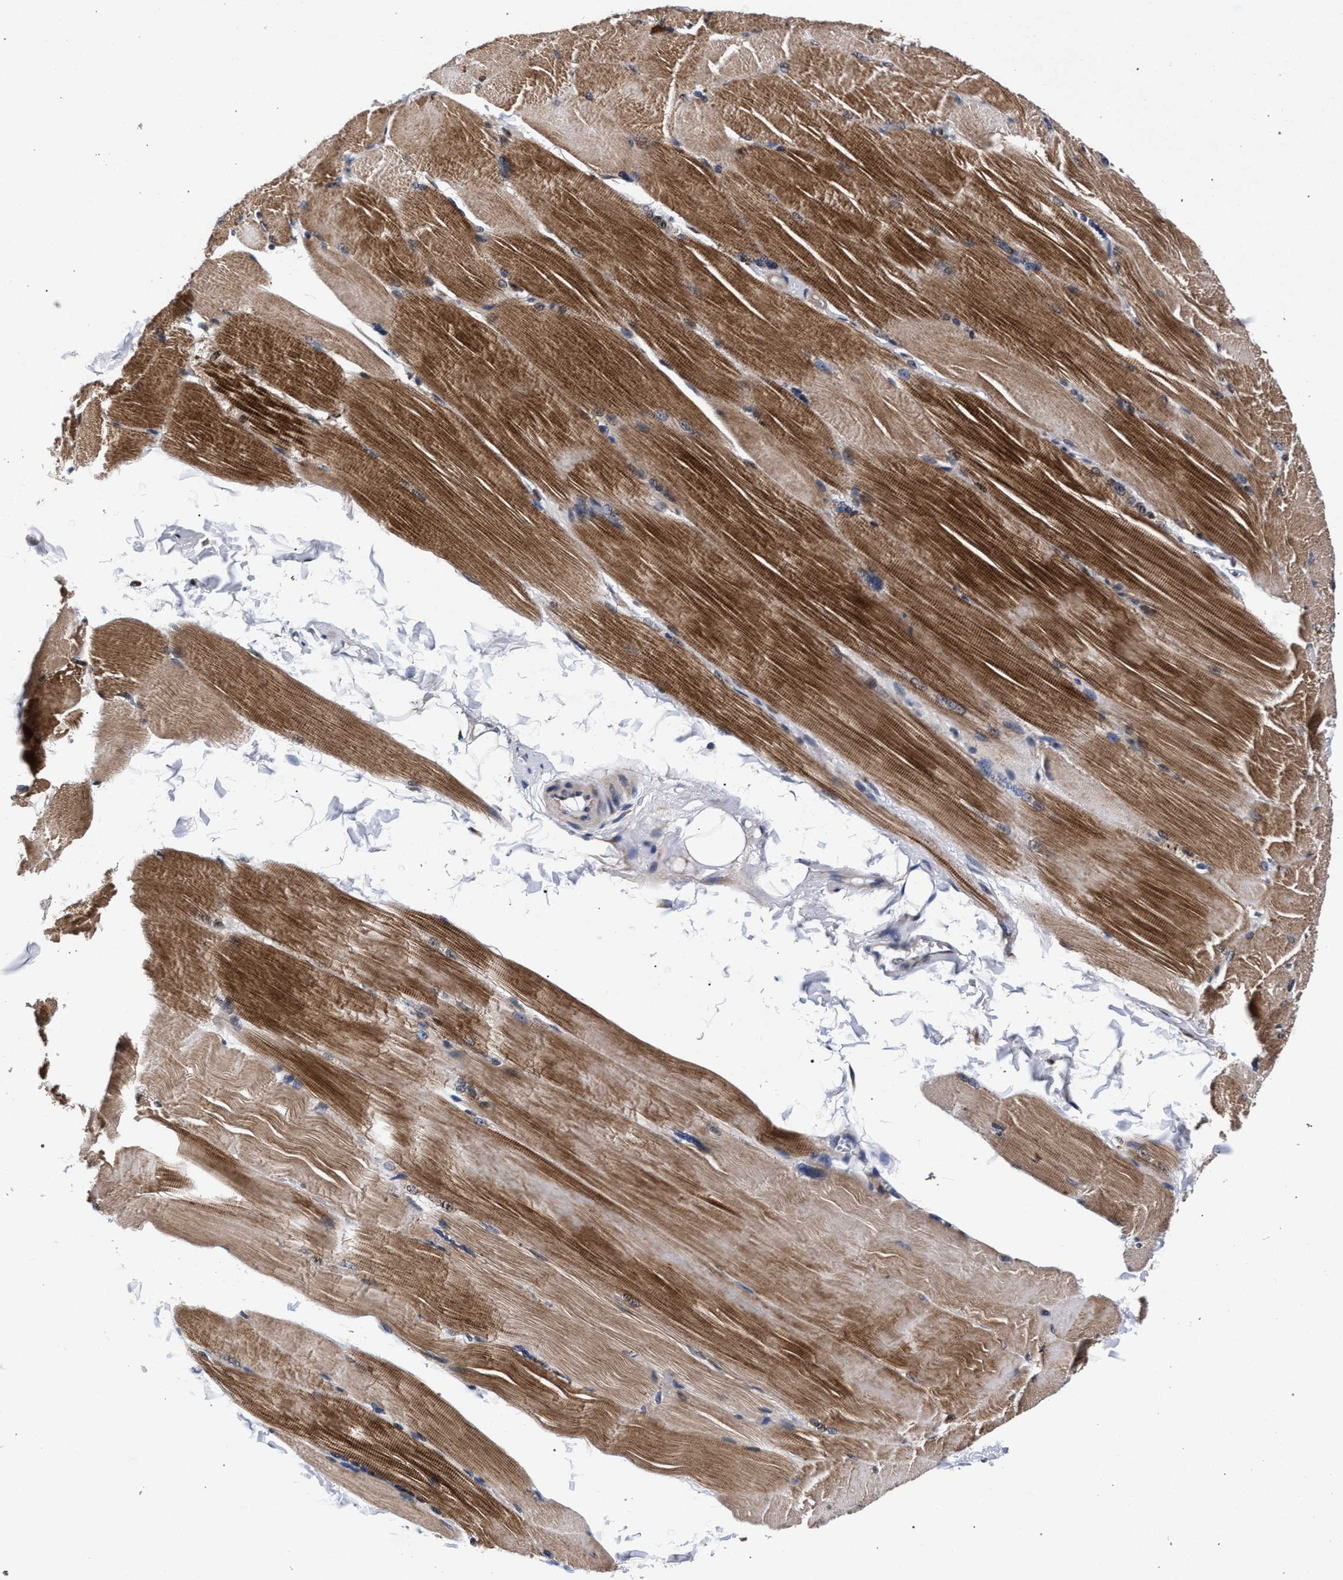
{"staining": {"intensity": "moderate", "quantity": ">75%", "location": "cytoplasmic/membranous"}, "tissue": "skeletal muscle", "cell_type": "Myocytes", "image_type": "normal", "snomed": [{"axis": "morphology", "description": "Normal tissue, NOS"}, {"axis": "topography", "description": "Skin"}, {"axis": "topography", "description": "Skeletal muscle"}], "caption": "Immunohistochemical staining of normal human skeletal muscle exhibits medium levels of moderate cytoplasmic/membranous staining in approximately >75% of myocytes. Nuclei are stained in blue.", "gene": "ZNF462", "patient": {"sex": "male", "age": 83}}